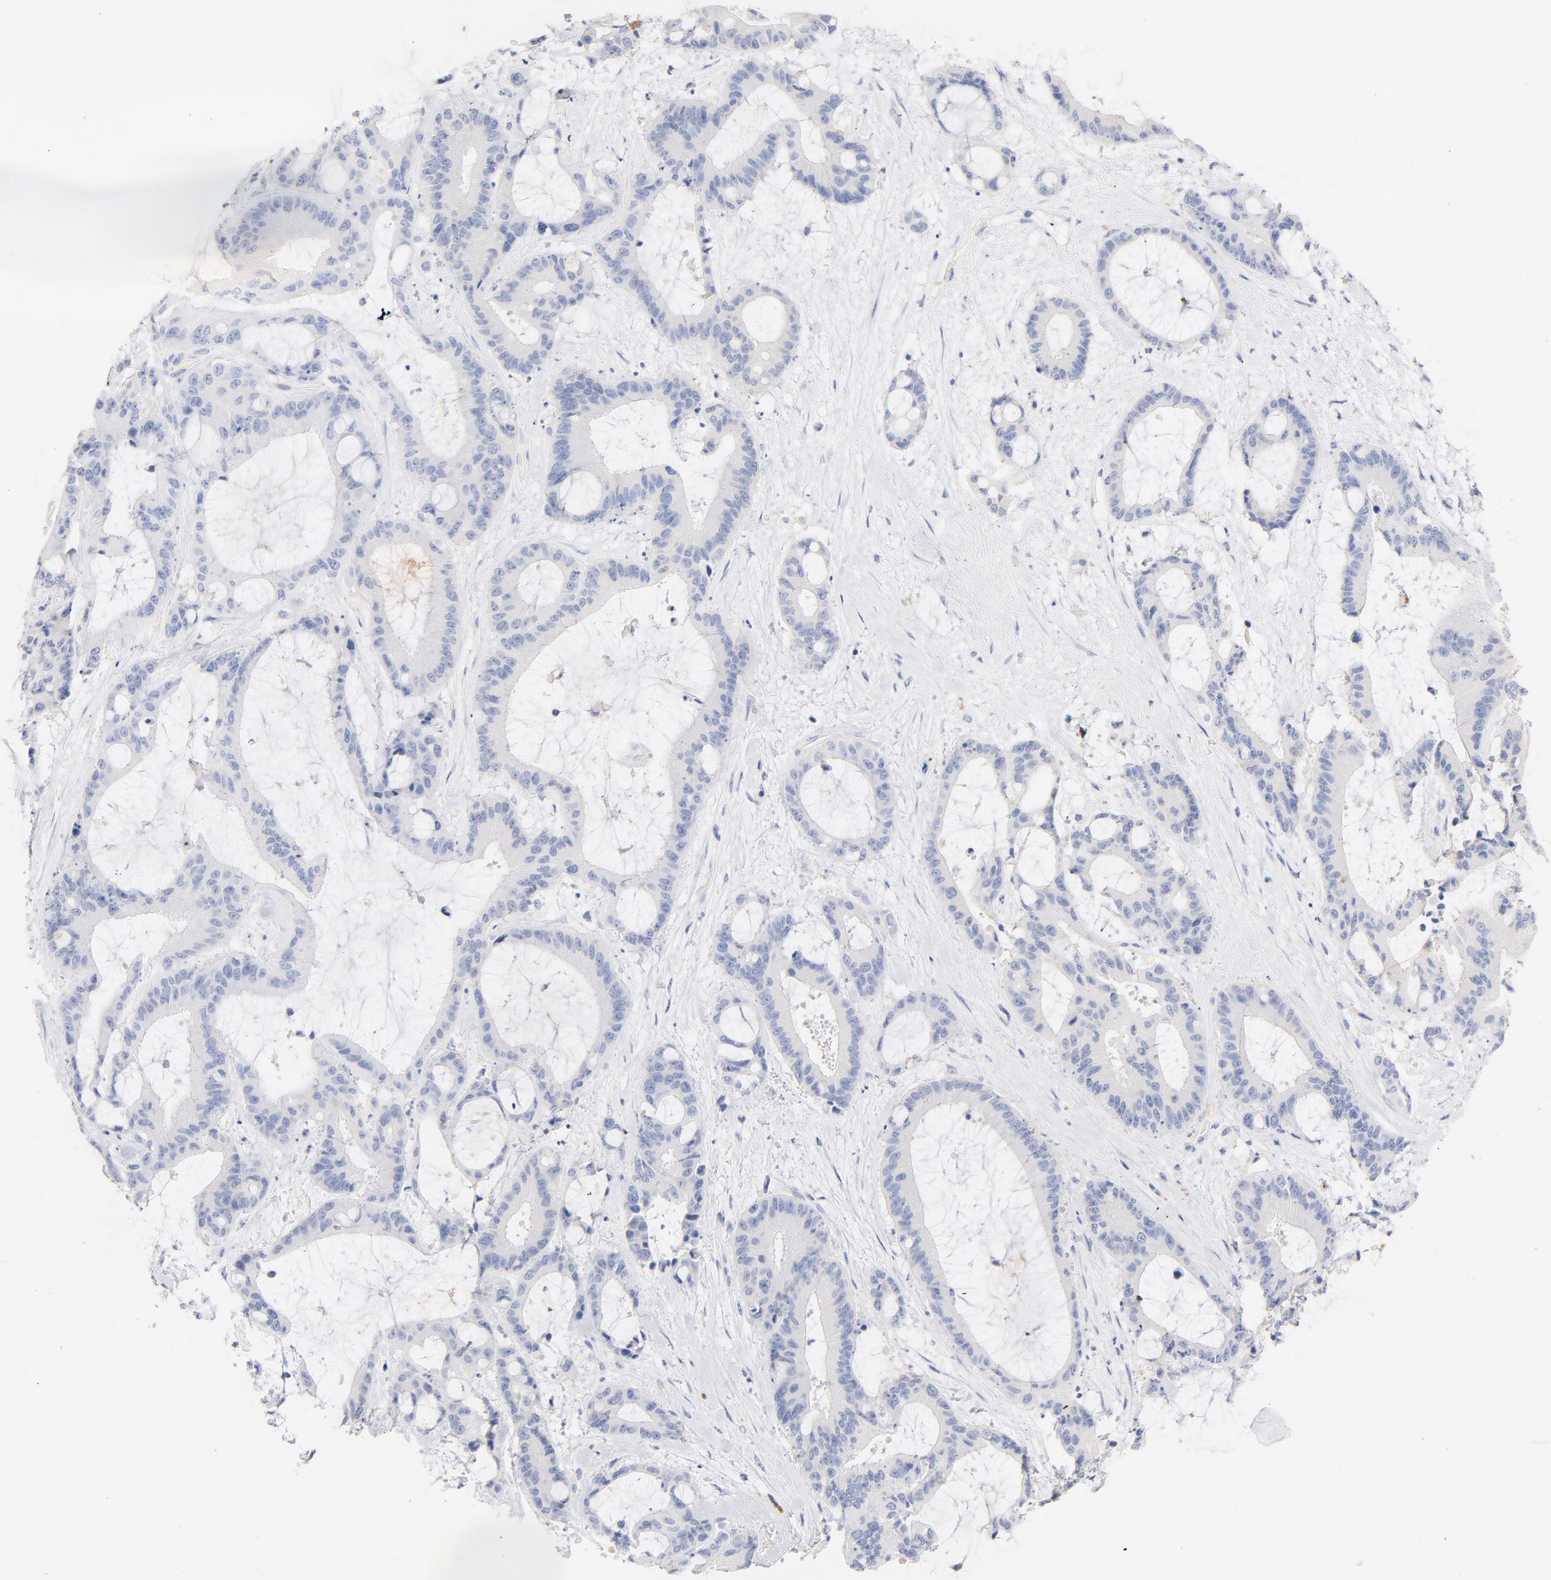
{"staining": {"intensity": "negative", "quantity": "none", "location": "none"}, "tissue": "liver cancer", "cell_type": "Tumor cells", "image_type": "cancer", "snomed": [{"axis": "morphology", "description": "Cholangiocarcinoma"}, {"axis": "topography", "description": "Liver"}], "caption": "This is an IHC image of human liver cancer (cholangiocarcinoma). There is no staining in tumor cells.", "gene": "CPS1", "patient": {"sex": "female", "age": 73}}